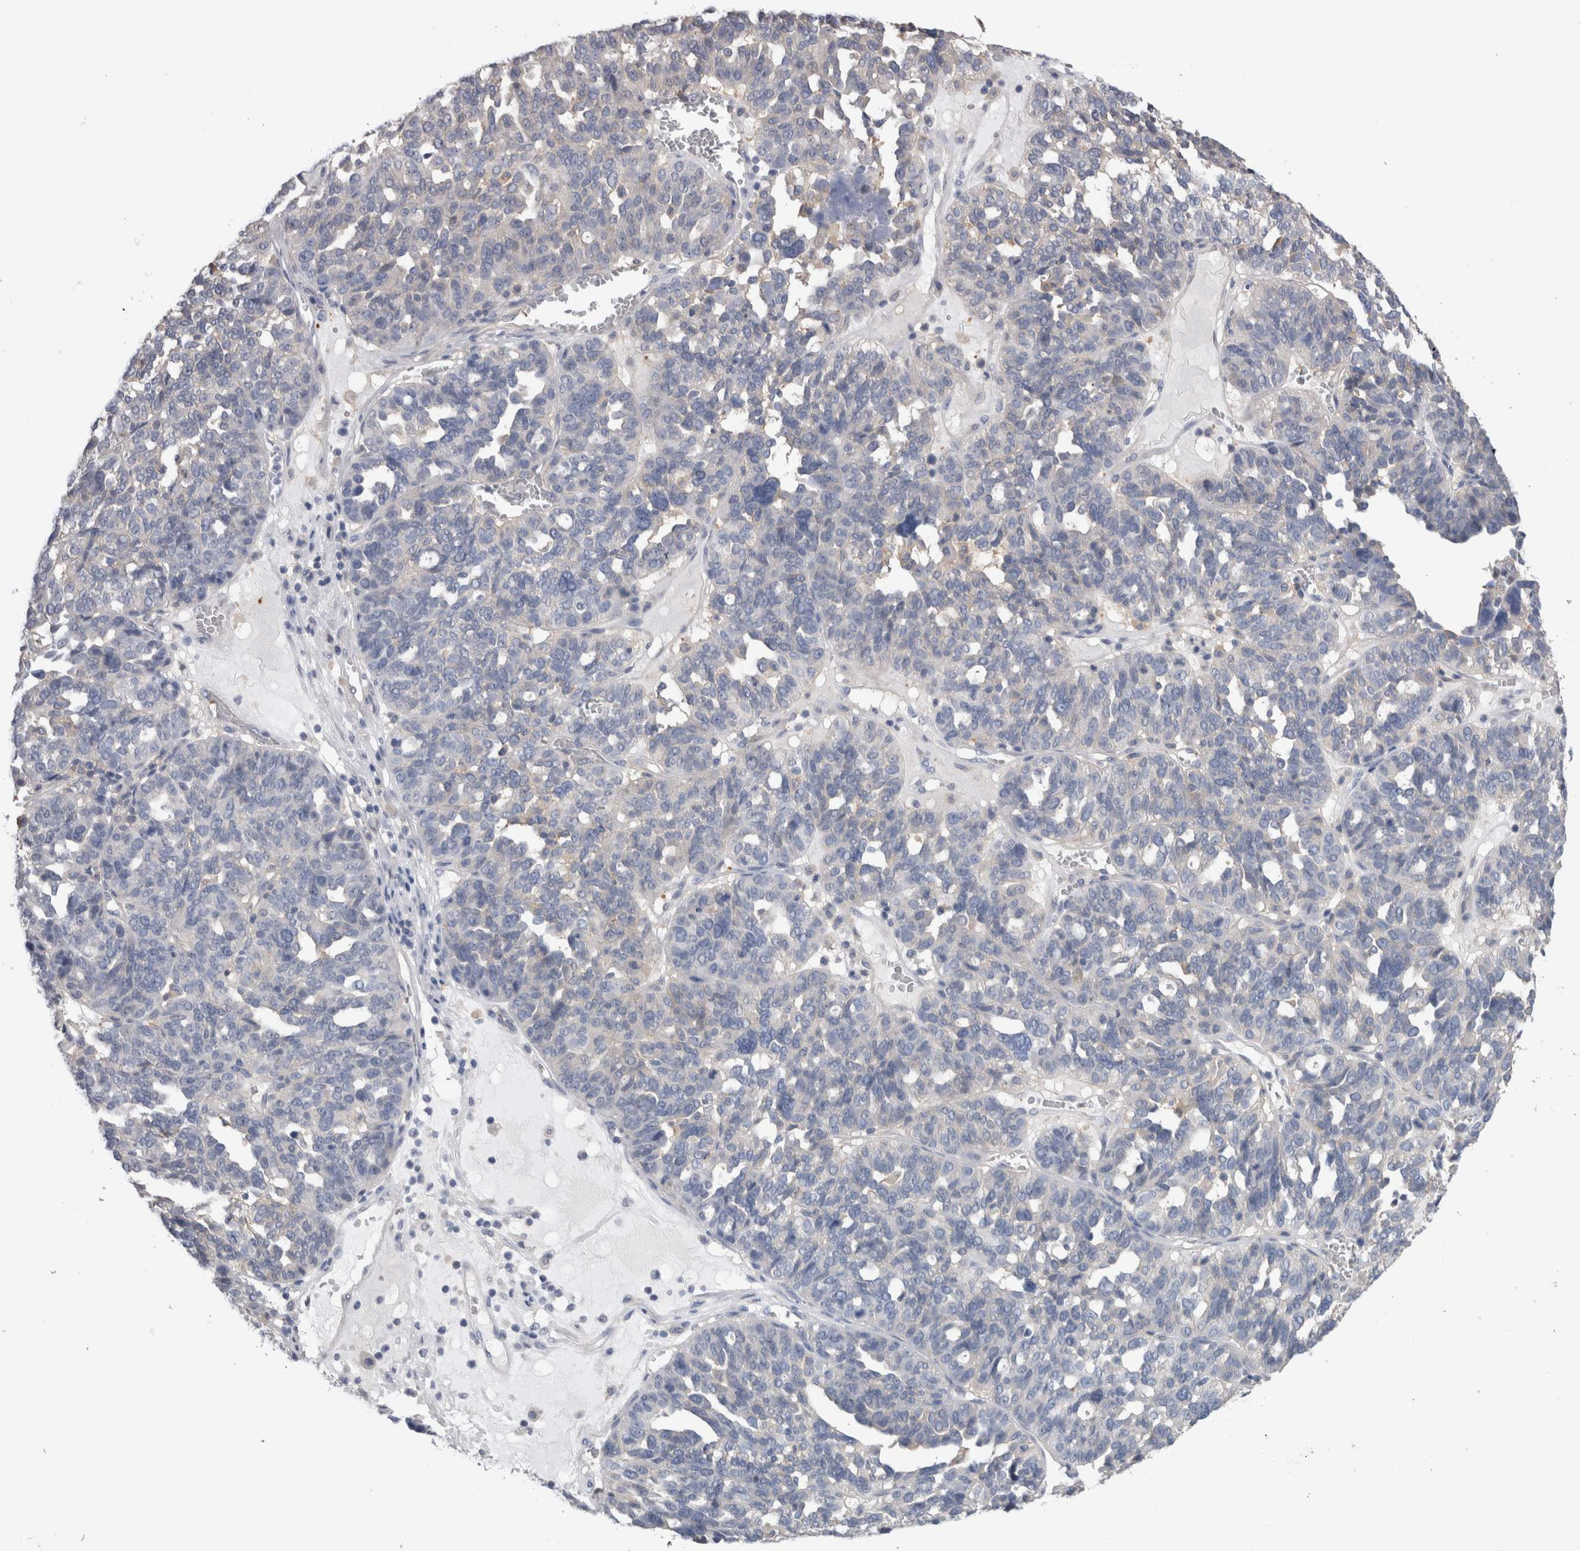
{"staining": {"intensity": "negative", "quantity": "none", "location": "none"}, "tissue": "ovarian cancer", "cell_type": "Tumor cells", "image_type": "cancer", "snomed": [{"axis": "morphology", "description": "Cystadenocarcinoma, serous, NOS"}, {"axis": "topography", "description": "Ovary"}], "caption": "This is an immunohistochemistry (IHC) micrograph of human serous cystadenocarcinoma (ovarian). There is no positivity in tumor cells.", "gene": "SCRN1", "patient": {"sex": "female", "age": 59}}